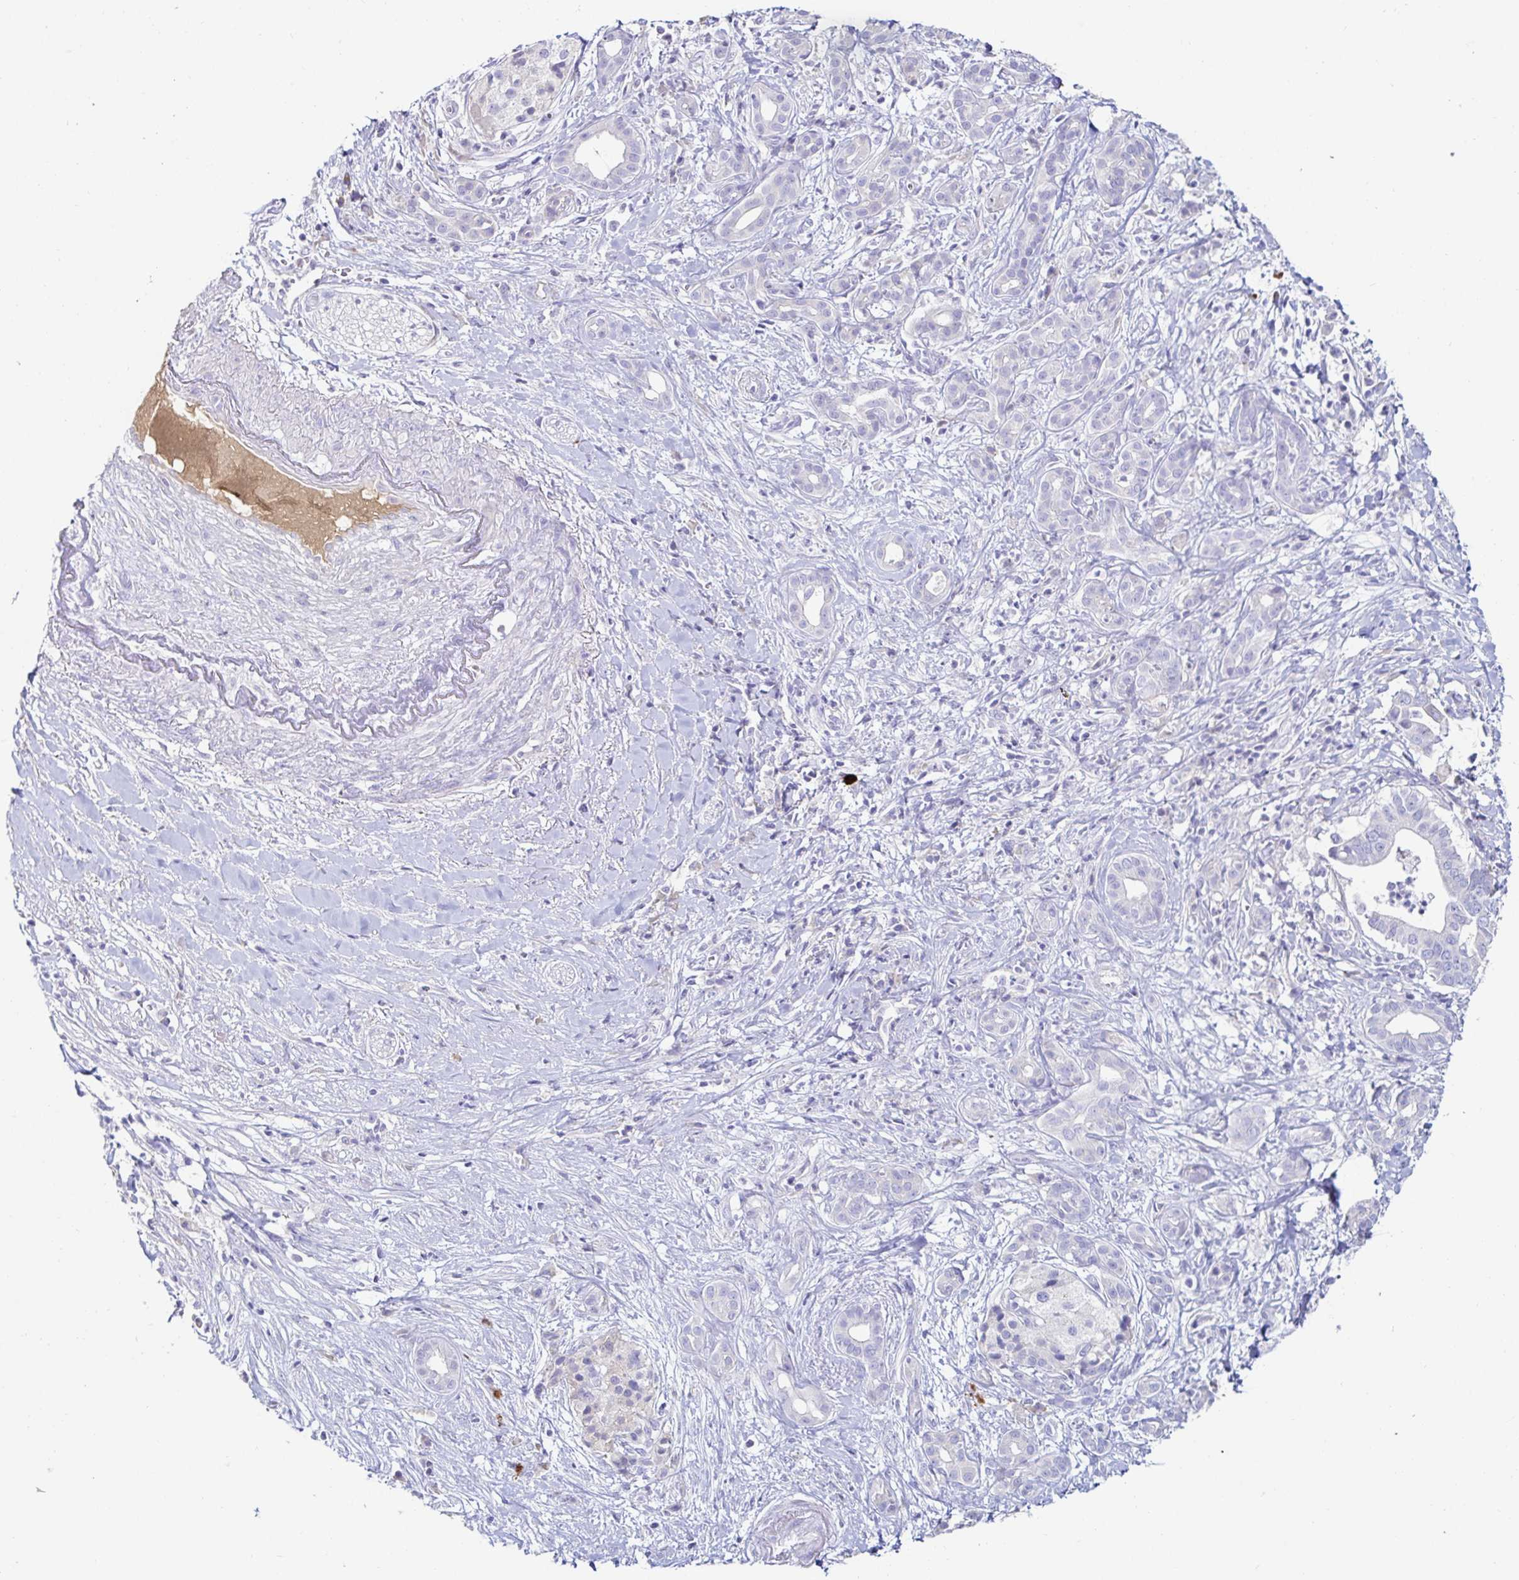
{"staining": {"intensity": "negative", "quantity": "none", "location": "none"}, "tissue": "pancreatic cancer", "cell_type": "Tumor cells", "image_type": "cancer", "snomed": [{"axis": "morphology", "description": "Adenocarcinoma, NOS"}, {"axis": "topography", "description": "Pancreas"}], "caption": "Tumor cells are negative for brown protein staining in adenocarcinoma (pancreatic).", "gene": "C4orf17", "patient": {"sex": "male", "age": 61}}